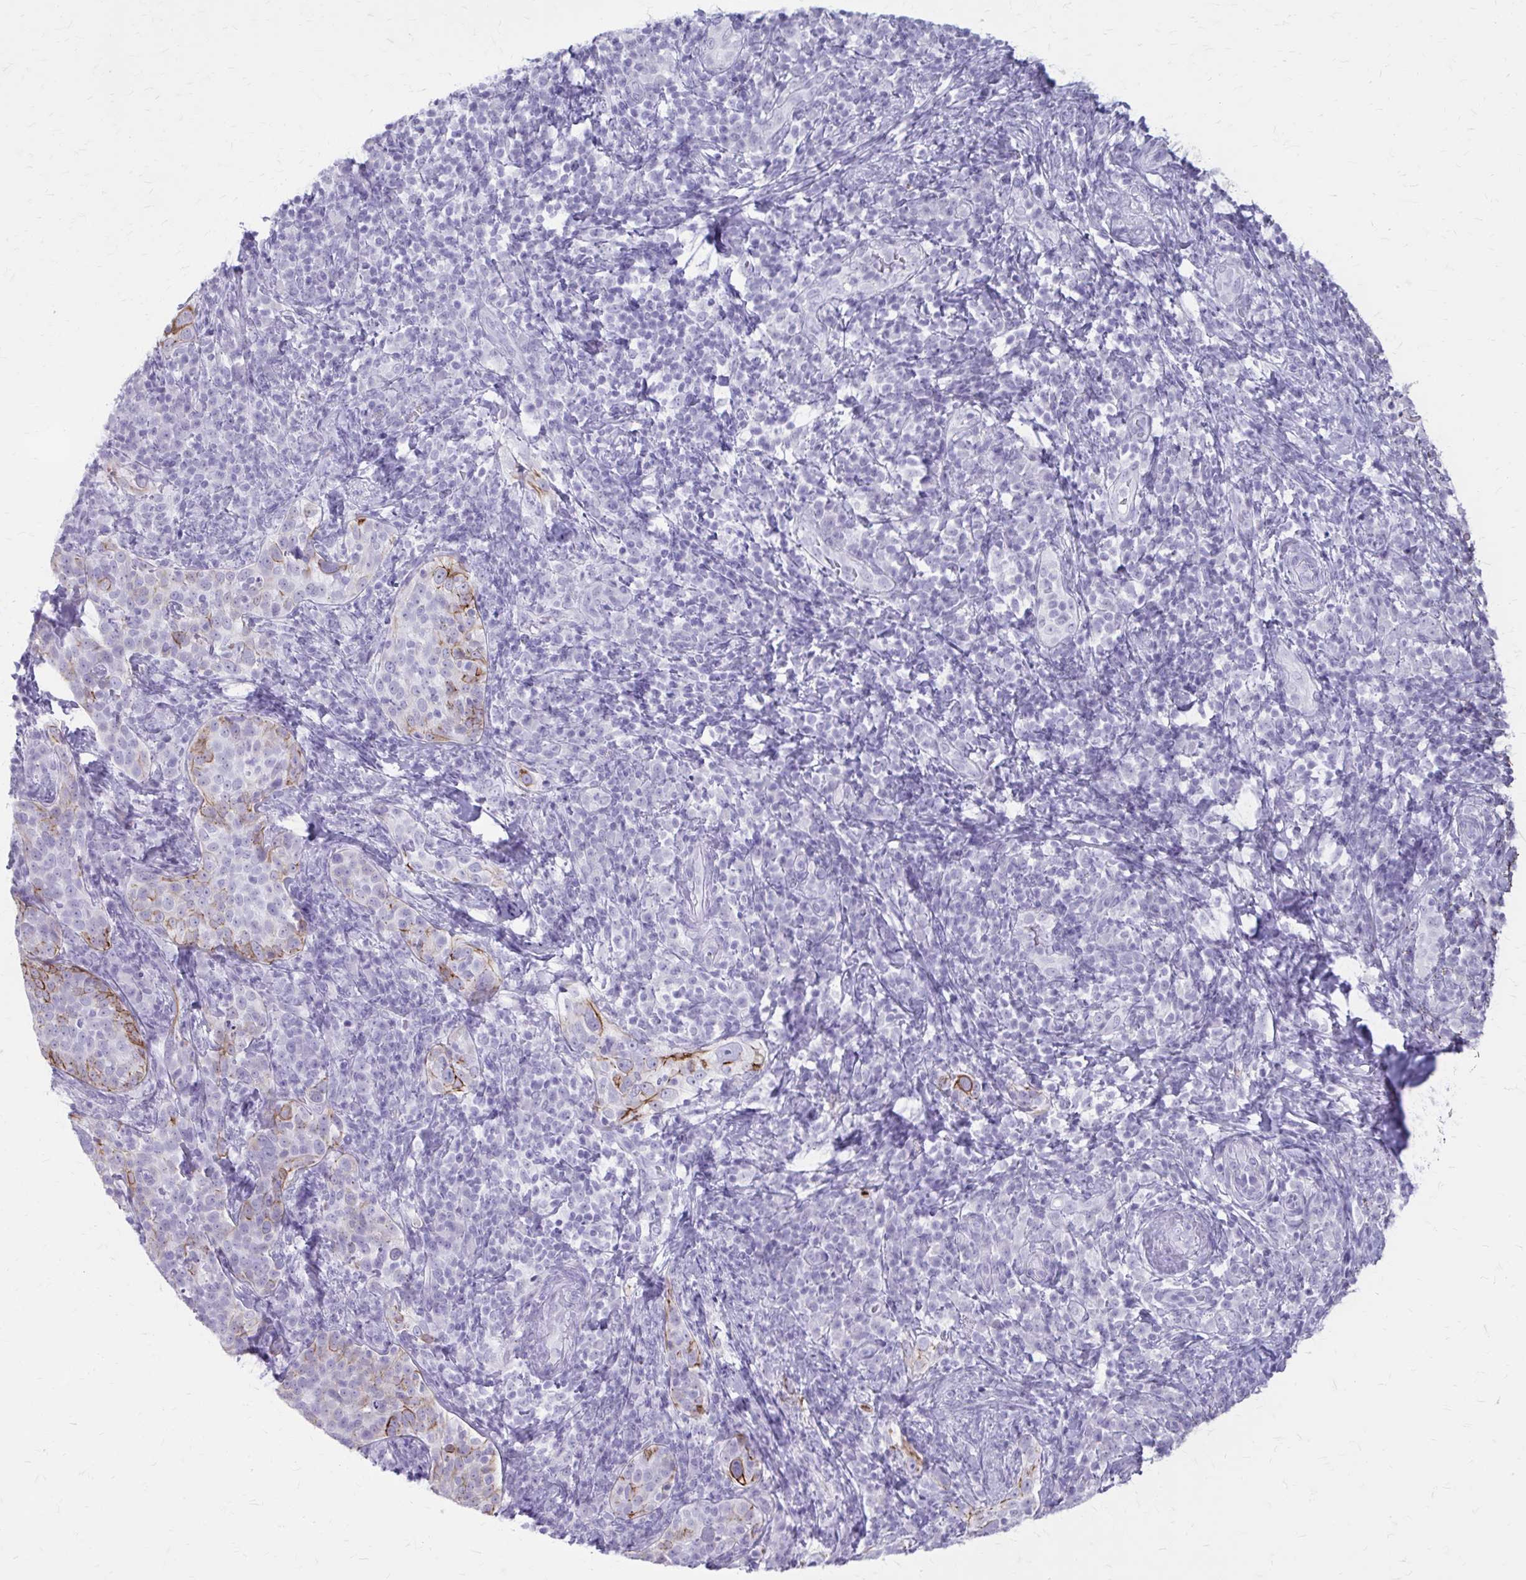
{"staining": {"intensity": "strong", "quantity": "<25%", "location": "cytoplasmic/membranous"}, "tissue": "cervical cancer", "cell_type": "Tumor cells", "image_type": "cancer", "snomed": [{"axis": "morphology", "description": "Squamous cell carcinoma, NOS"}, {"axis": "topography", "description": "Cervix"}], "caption": "Protein staining of squamous cell carcinoma (cervical) tissue reveals strong cytoplasmic/membranous expression in about <25% of tumor cells. The protein is shown in brown color, while the nuclei are stained blue.", "gene": "KRT5", "patient": {"sex": "female", "age": 75}}